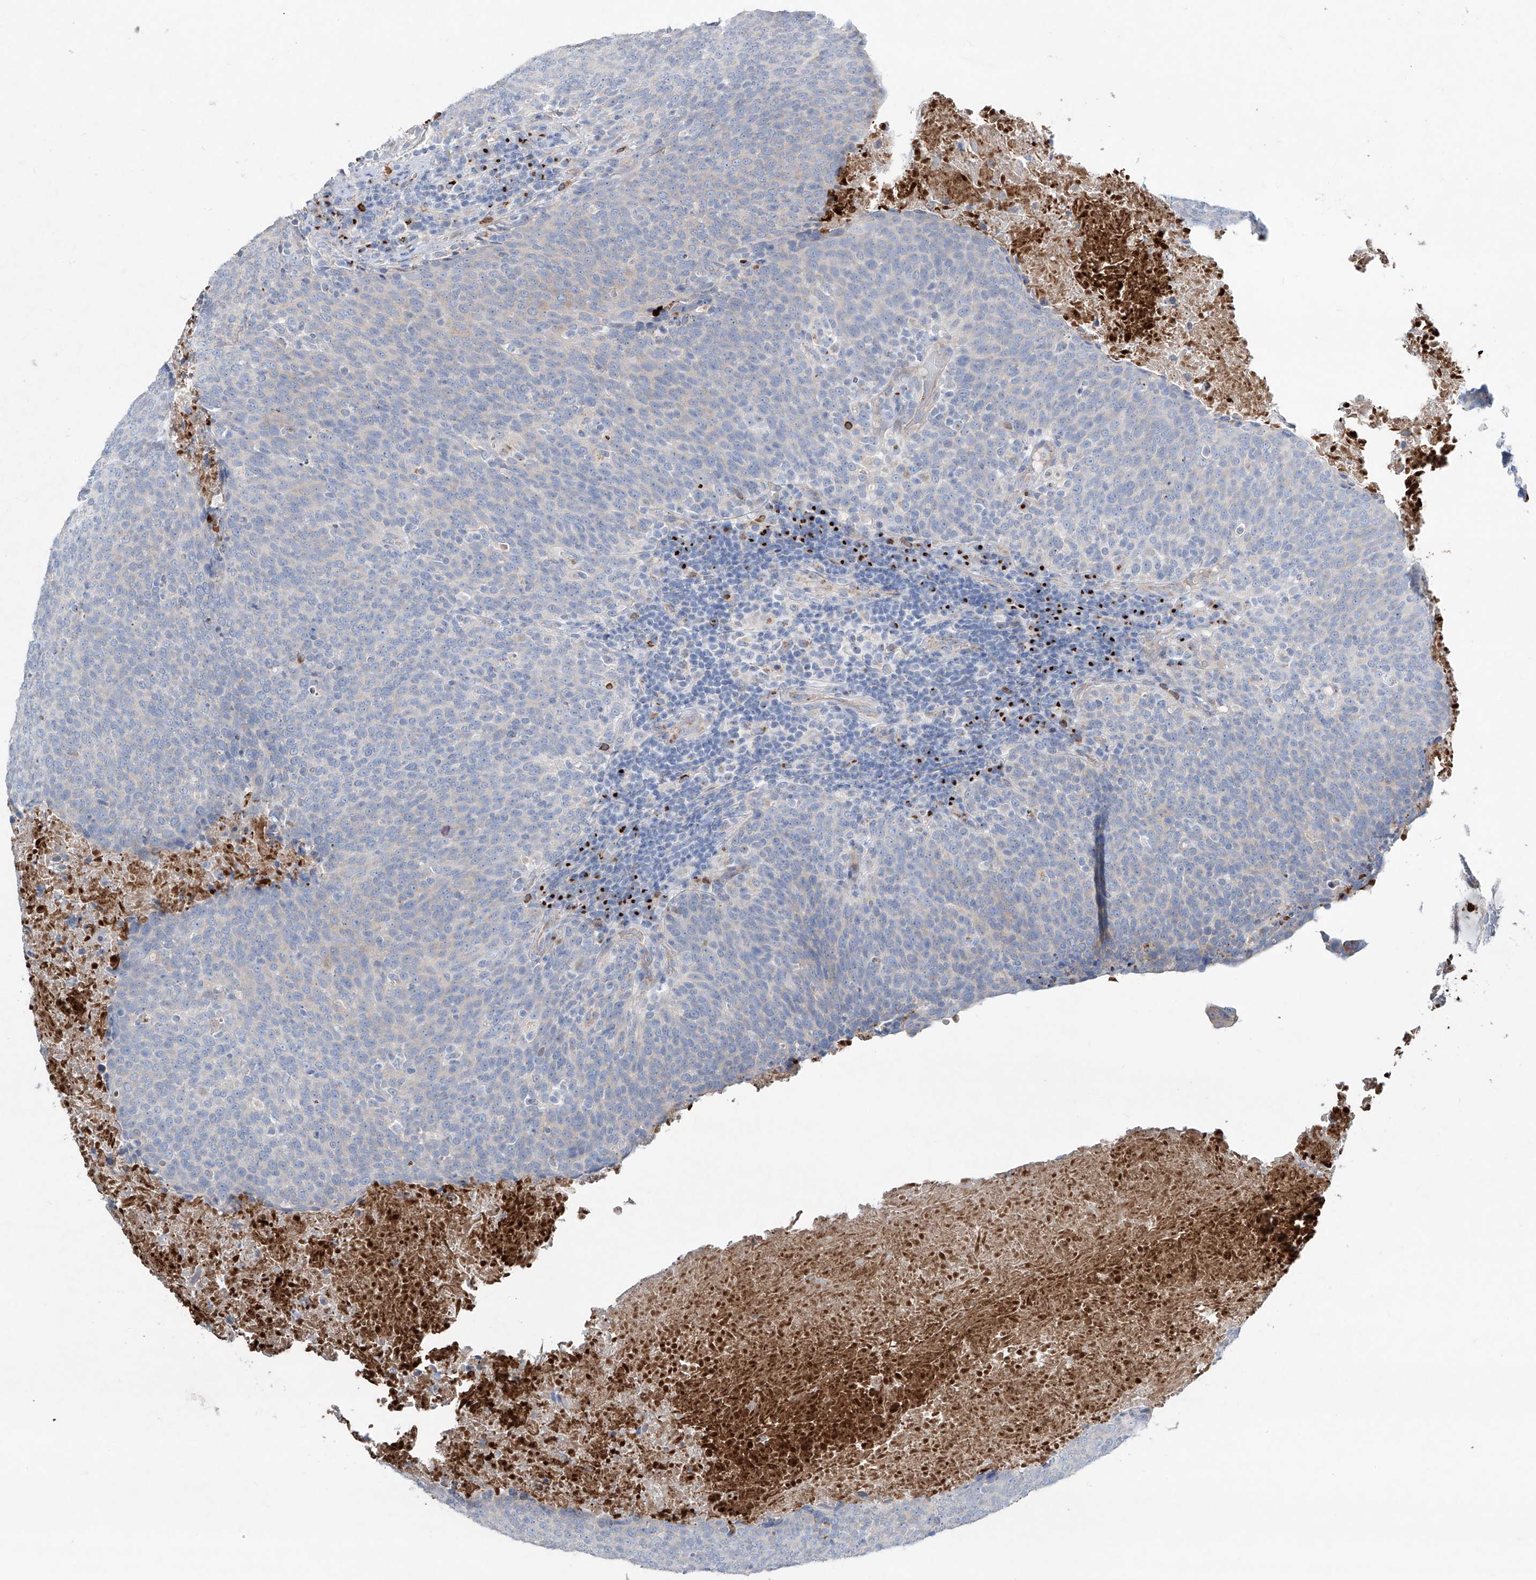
{"staining": {"intensity": "negative", "quantity": "none", "location": "none"}, "tissue": "head and neck cancer", "cell_type": "Tumor cells", "image_type": "cancer", "snomed": [{"axis": "morphology", "description": "Squamous cell carcinoma, NOS"}, {"axis": "morphology", "description": "Squamous cell carcinoma, metastatic, NOS"}, {"axis": "topography", "description": "Lymph node"}, {"axis": "topography", "description": "Head-Neck"}], "caption": "Immunohistochemistry micrograph of neoplastic tissue: head and neck metastatic squamous cell carcinoma stained with DAB displays no significant protein positivity in tumor cells. Brightfield microscopy of IHC stained with DAB (brown) and hematoxylin (blue), captured at high magnification.", "gene": "CDH5", "patient": {"sex": "male", "age": 62}}